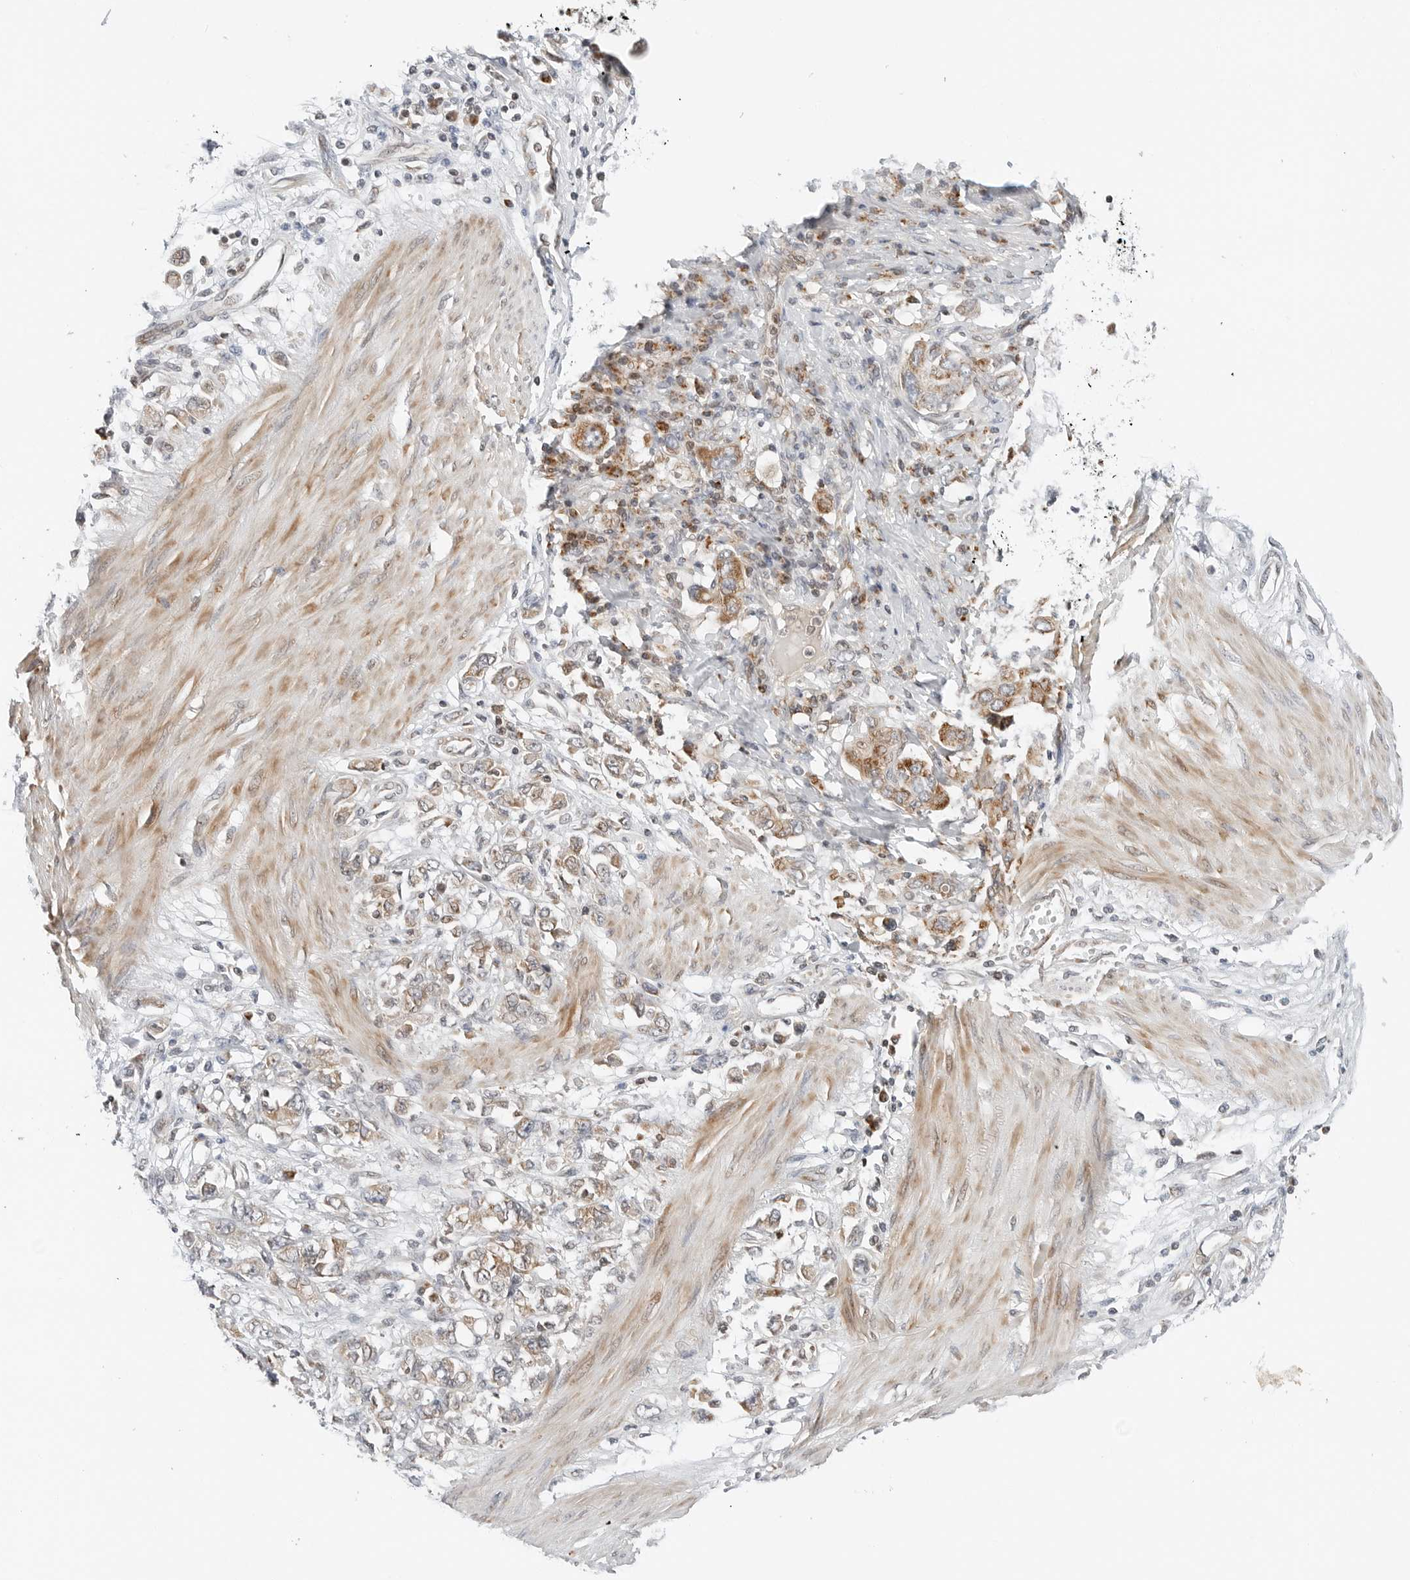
{"staining": {"intensity": "moderate", "quantity": ">75%", "location": "cytoplasmic/membranous"}, "tissue": "stomach cancer", "cell_type": "Tumor cells", "image_type": "cancer", "snomed": [{"axis": "morphology", "description": "Adenocarcinoma, NOS"}, {"axis": "topography", "description": "Stomach"}], "caption": "Human stomach cancer stained for a protein (brown) shows moderate cytoplasmic/membranous positive expression in approximately >75% of tumor cells.", "gene": "DYRK4", "patient": {"sex": "female", "age": 76}}